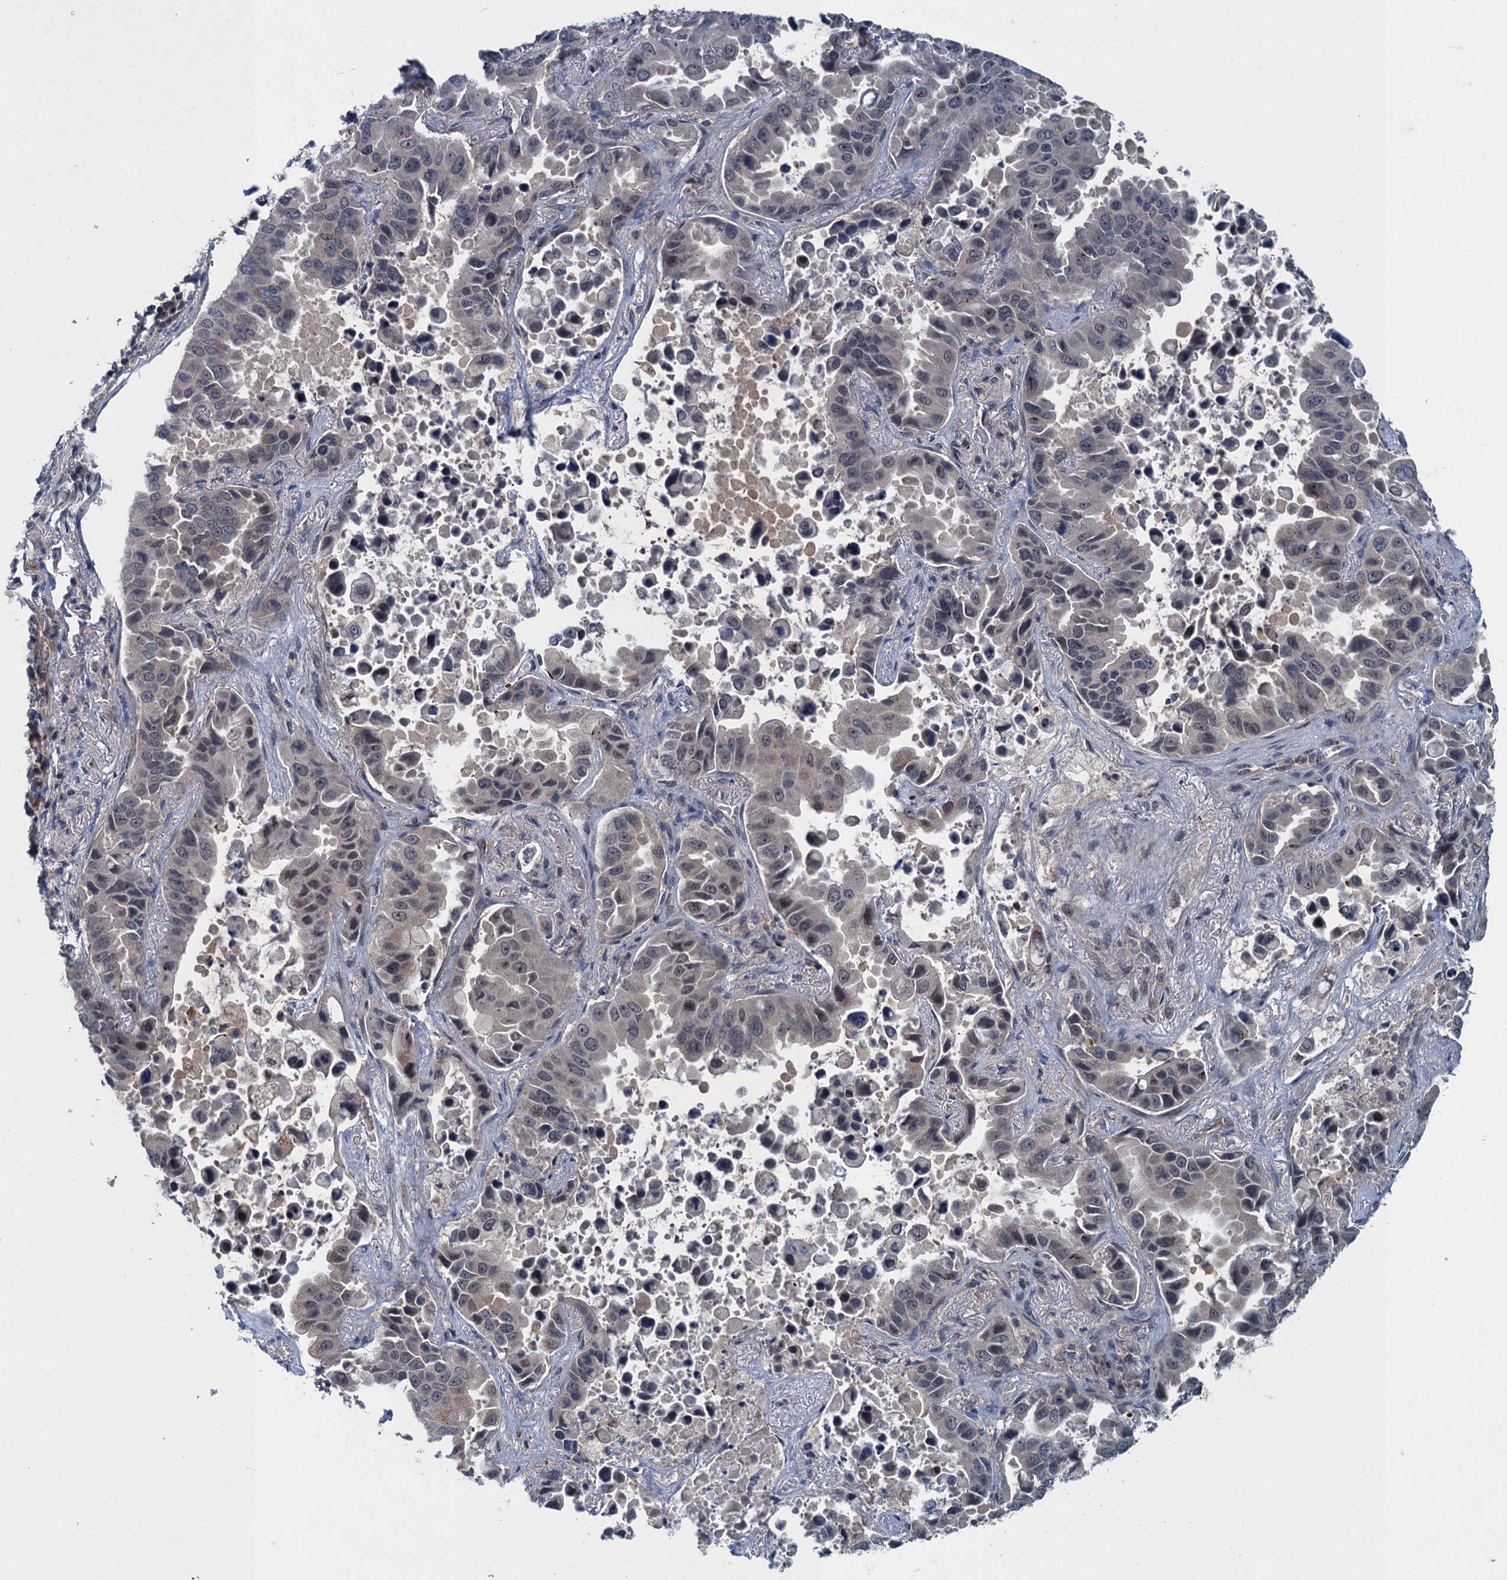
{"staining": {"intensity": "weak", "quantity": "<25%", "location": "cytoplasmic/membranous"}, "tissue": "lung cancer", "cell_type": "Tumor cells", "image_type": "cancer", "snomed": [{"axis": "morphology", "description": "Adenocarcinoma, NOS"}, {"axis": "topography", "description": "Lung"}], "caption": "Immunohistochemistry of lung adenocarcinoma demonstrates no expression in tumor cells.", "gene": "RNF165", "patient": {"sex": "male", "age": 64}}